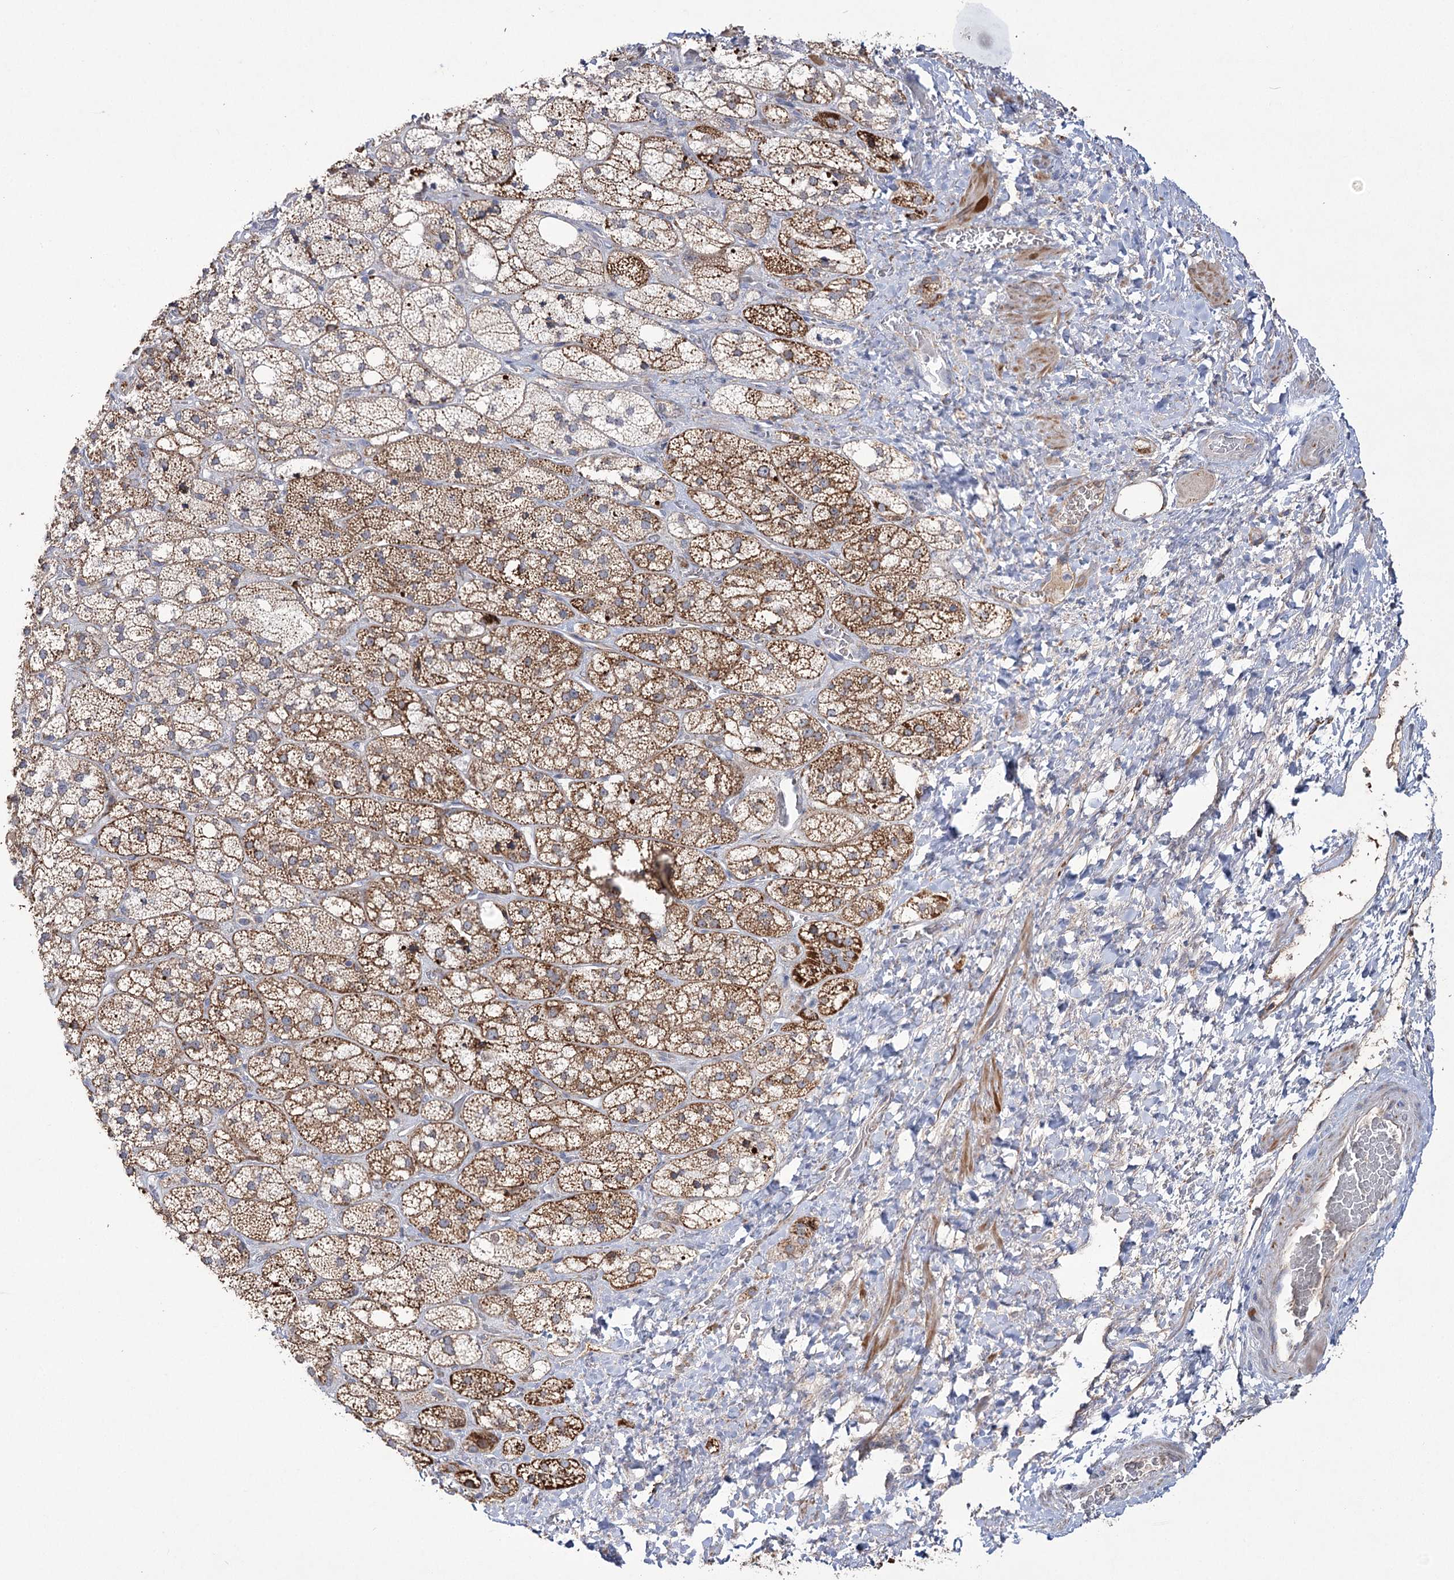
{"staining": {"intensity": "strong", "quantity": "25%-75%", "location": "cytoplasmic/membranous"}, "tissue": "adrenal gland", "cell_type": "Glandular cells", "image_type": "normal", "snomed": [{"axis": "morphology", "description": "Normal tissue, NOS"}, {"axis": "topography", "description": "Adrenal gland"}], "caption": "IHC of unremarkable adrenal gland demonstrates high levels of strong cytoplasmic/membranous staining in about 25%-75% of glandular cells. (brown staining indicates protein expression, while blue staining denotes nuclei).", "gene": "ECHDC3", "patient": {"sex": "male", "age": 61}}